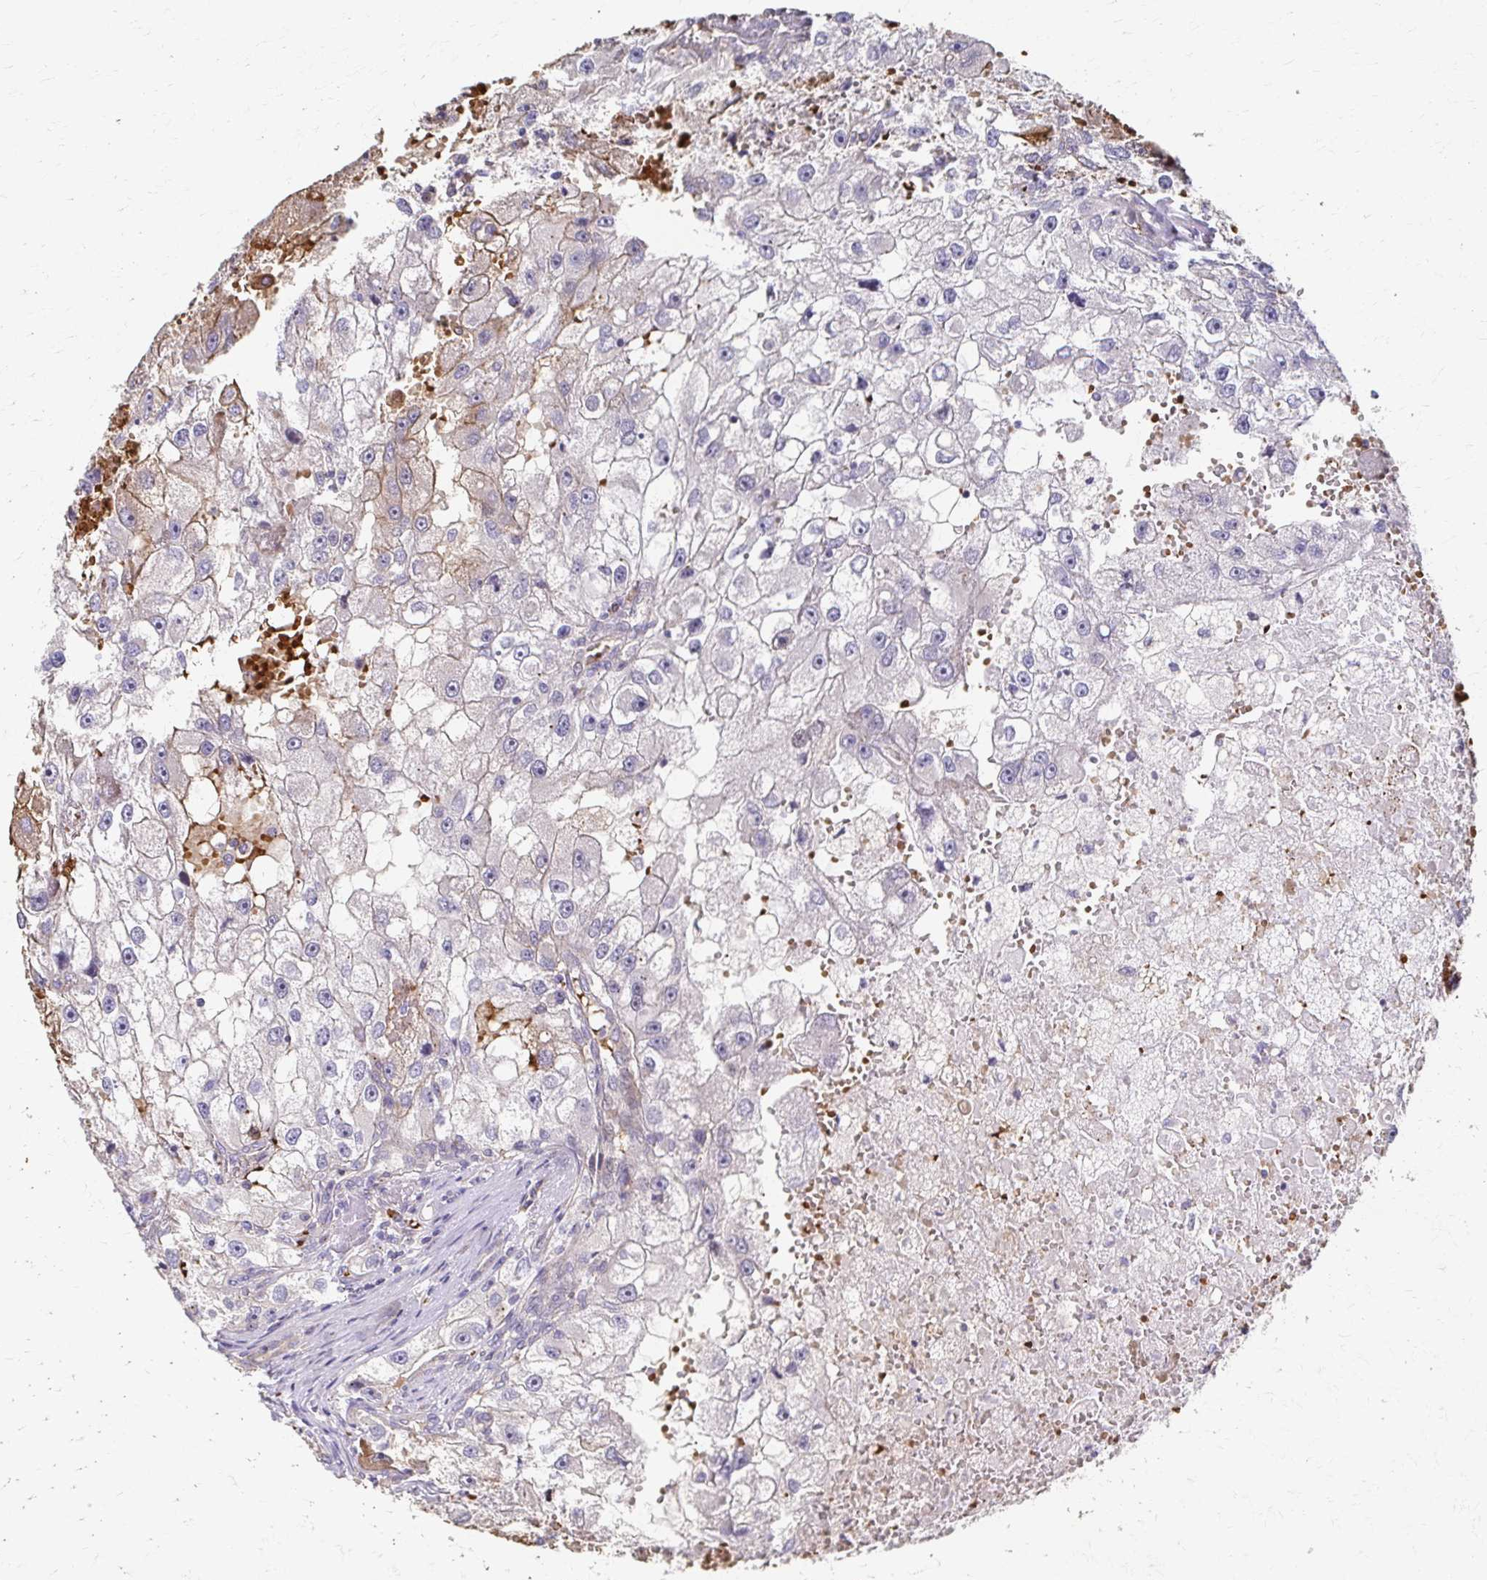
{"staining": {"intensity": "negative", "quantity": "none", "location": "none"}, "tissue": "renal cancer", "cell_type": "Tumor cells", "image_type": "cancer", "snomed": [{"axis": "morphology", "description": "Adenocarcinoma, NOS"}, {"axis": "topography", "description": "Kidney"}], "caption": "Tumor cells are negative for protein expression in human renal cancer.", "gene": "SKA2", "patient": {"sex": "male", "age": 63}}